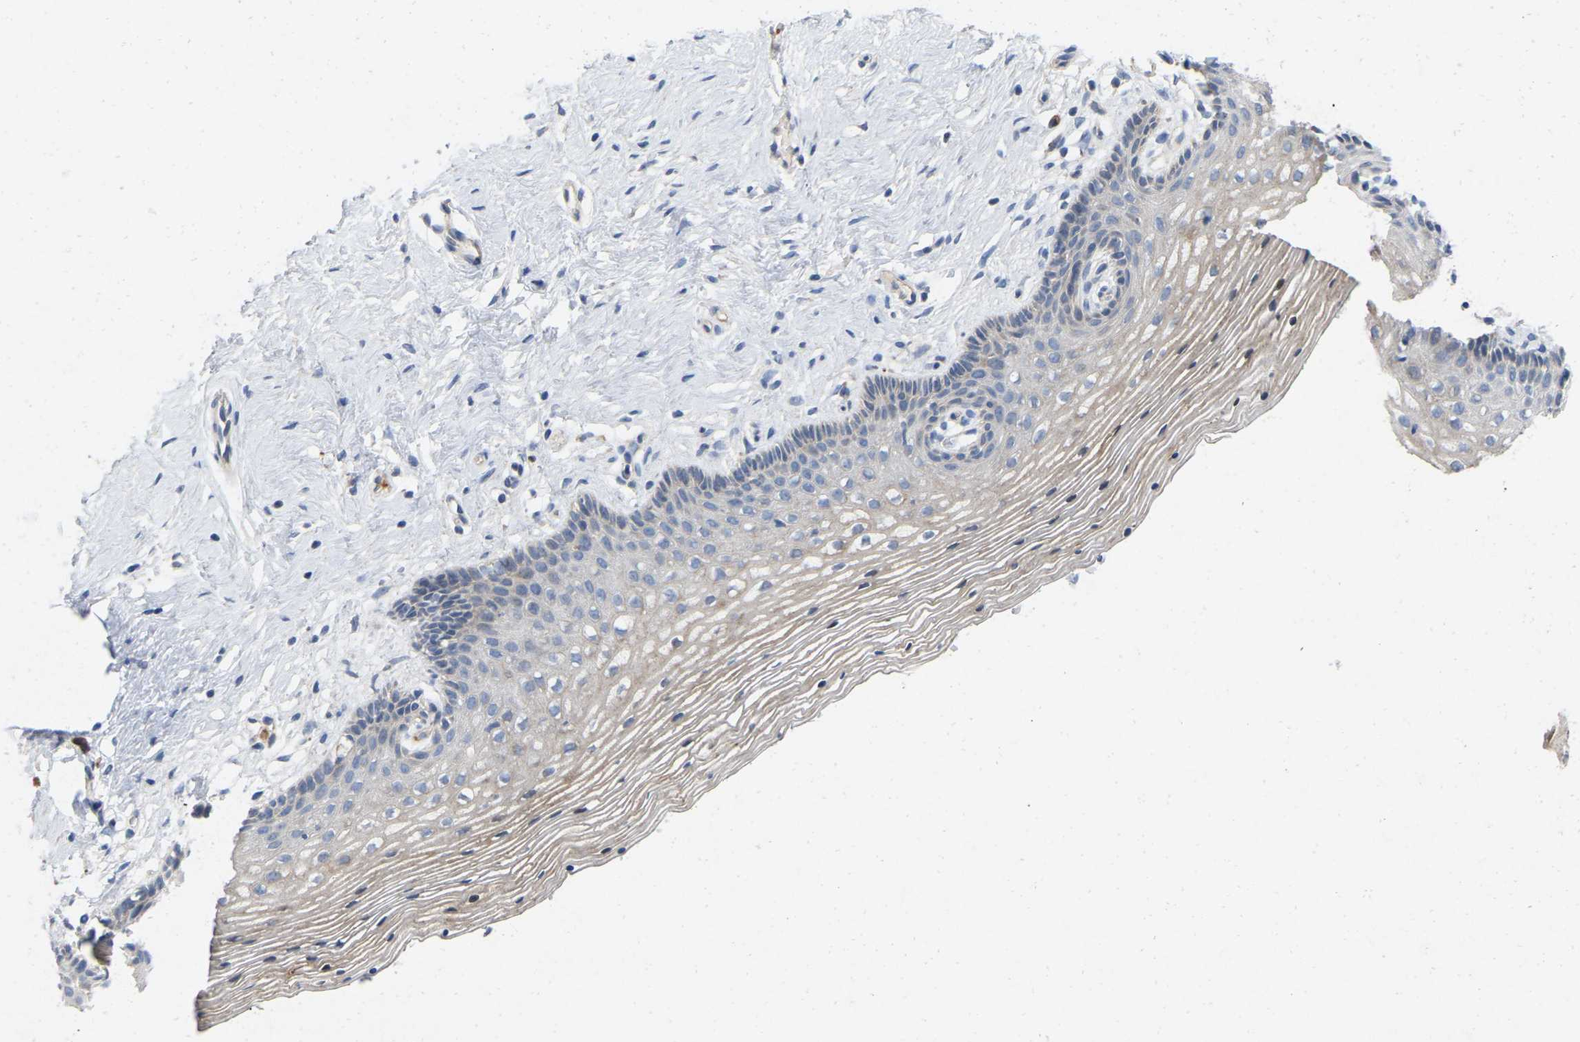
{"staining": {"intensity": "negative", "quantity": "none", "location": "none"}, "tissue": "vagina", "cell_type": "Squamous epithelial cells", "image_type": "normal", "snomed": [{"axis": "morphology", "description": "Normal tissue, NOS"}, {"axis": "topography", "description": "Vagina"}], "caption": "This is an IHC micrograph of normal vagina. There is no expression in squamous epithelial cells.", "gene": "RHEB", "patient": {"sex": "female", "age": 32}}